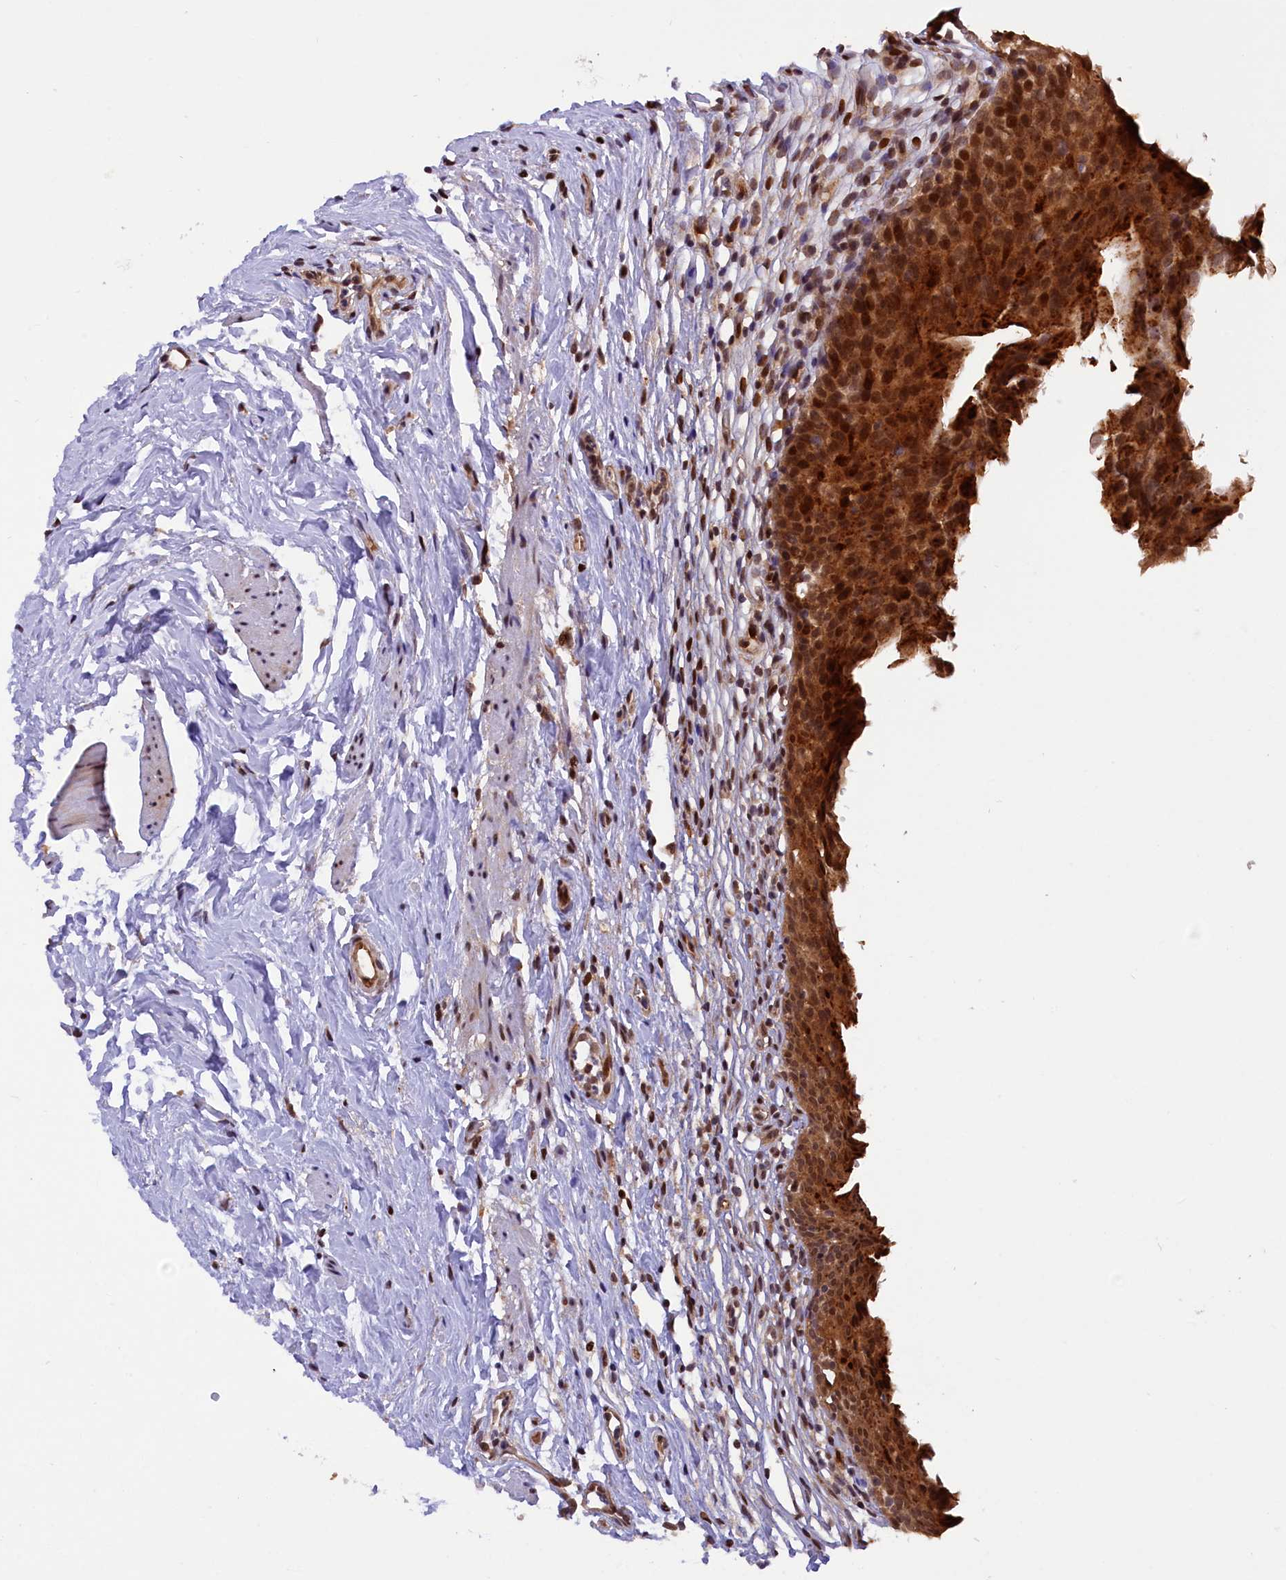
{"staining": {"intensity": "strong", "quantity": ">75%", "location": "cytoplasmic/membranous,nuclear"}, "tissue": "urinary bladder", "cell_type": "Urothelial cells", "image_type": "normal", "snomed": [{"axis": "morphology", "description": "Normal tissue, NOS"}, {"axis": "morphology", "description": "Inflammation, NOS"}, {"axis": "topography", "description": "Urinary bladder"}], "caption": "Immunohistochemistry (IHC) image of normal urinary bladder: human urinary bladder stained using immunohistochemistry (IHC) exhibits high levels of strong protein expression localized specifically in the cytoplasmic/membranous,nuclear of urothelial cells, appearing as a cytoplasmic/membranous,nuclear brown color.", "gene": "SAMD4A", "patient": {"sex": "male", "age": 63}}